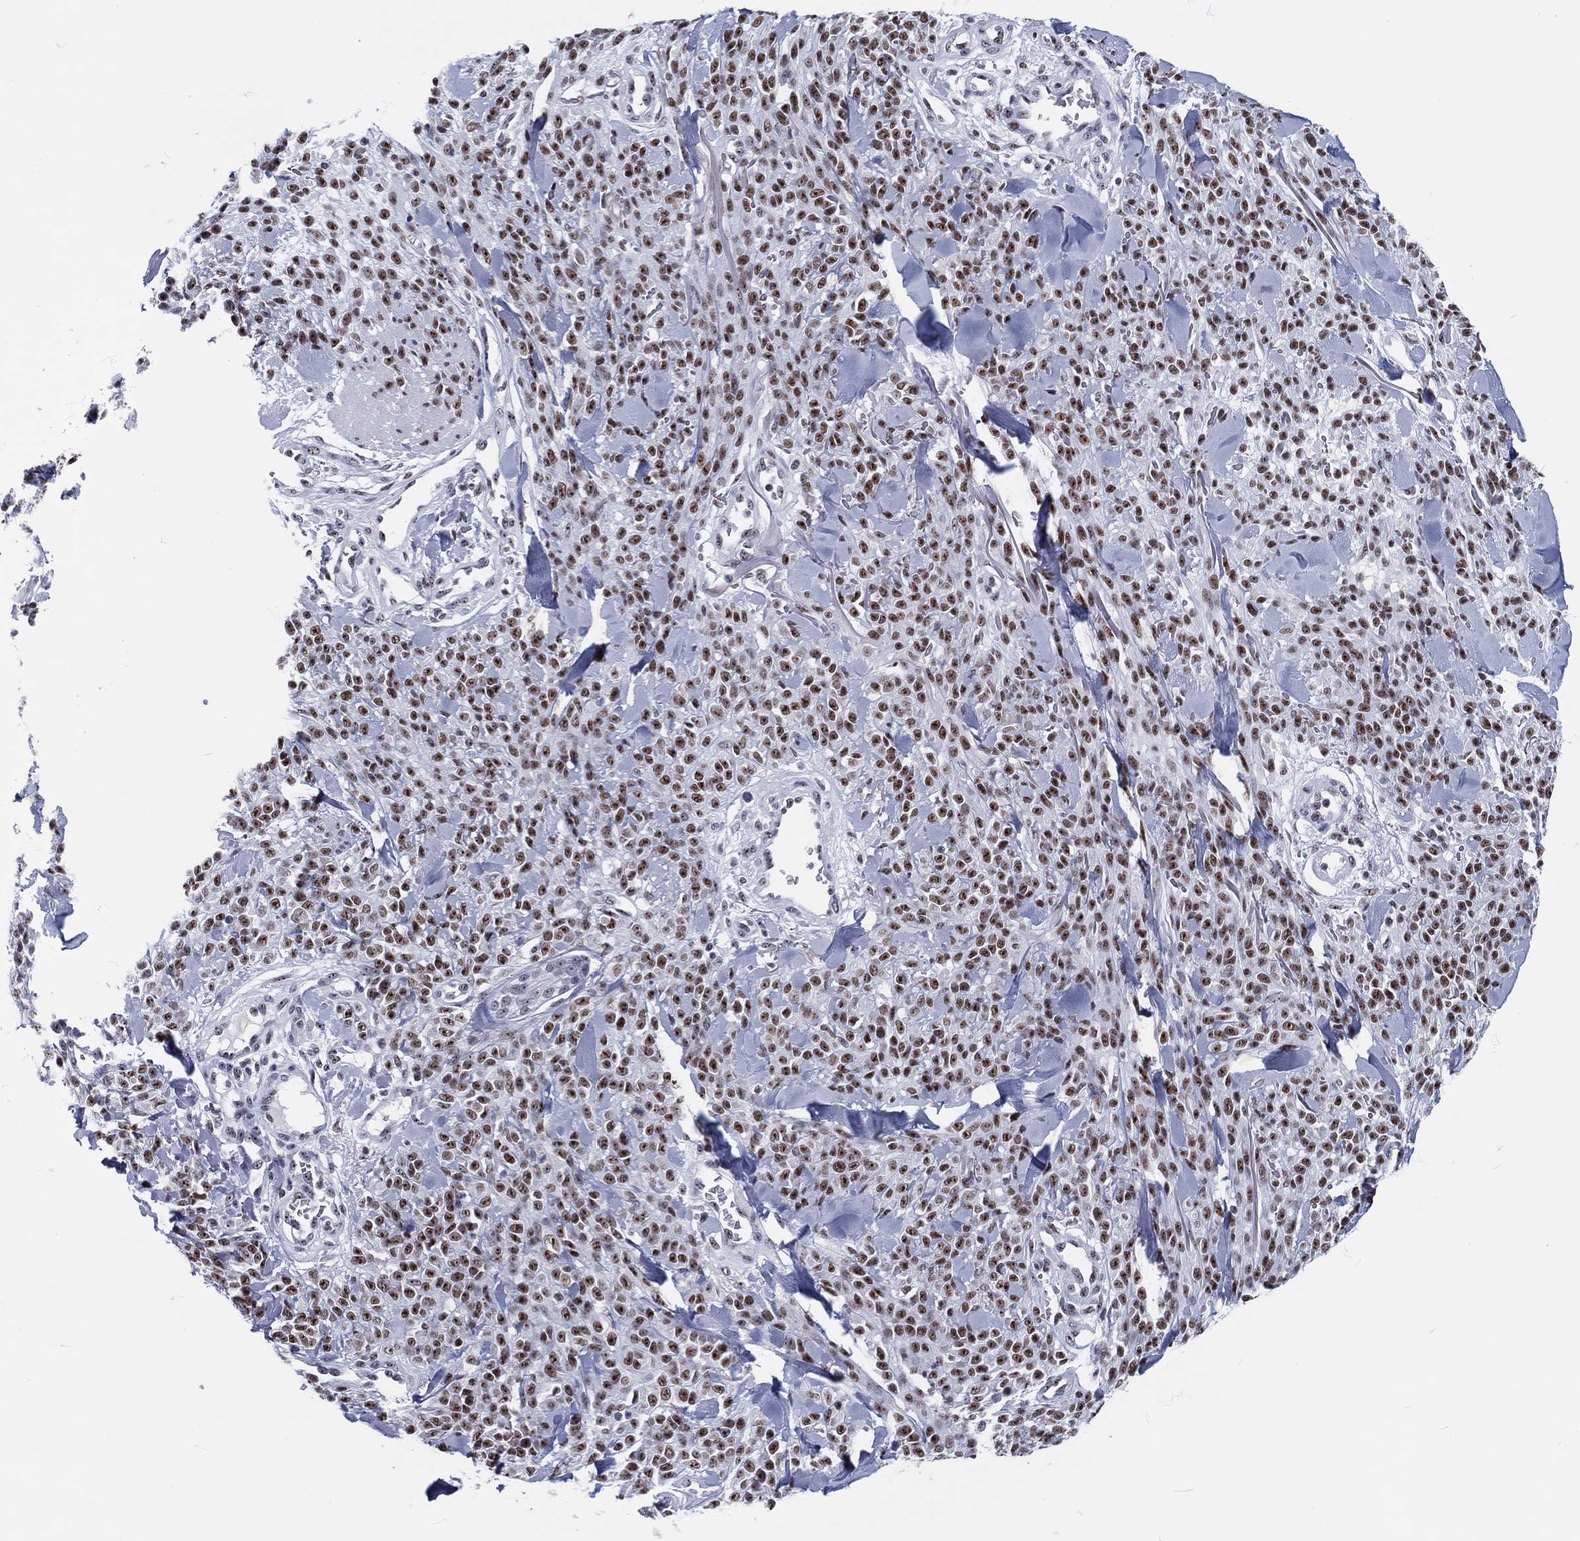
{"staining": {"intensity": "strong", "quantity": ">75%", "location": "nuclear"}, "tissue": "melanoma", "cell_type": "Tumor cells", "image_type": "cancer", "snomed": [{"axis": "morphology", "description": "Malignant melanoma, NOS"}, {"axis": "topography", "description": "Skin"}, {"axis": "topography", "description": "Skin of trunk"}], "caption": "This image exhibits melanoma stained with immunohistochemistry to label a protein in brown. The nuclear of tumor cells show strong positivity for the protein. Nuclei are counter-stained blue.", "gene": "MAPK8IP1", "patient": {"sex": "male", "age": 74}}